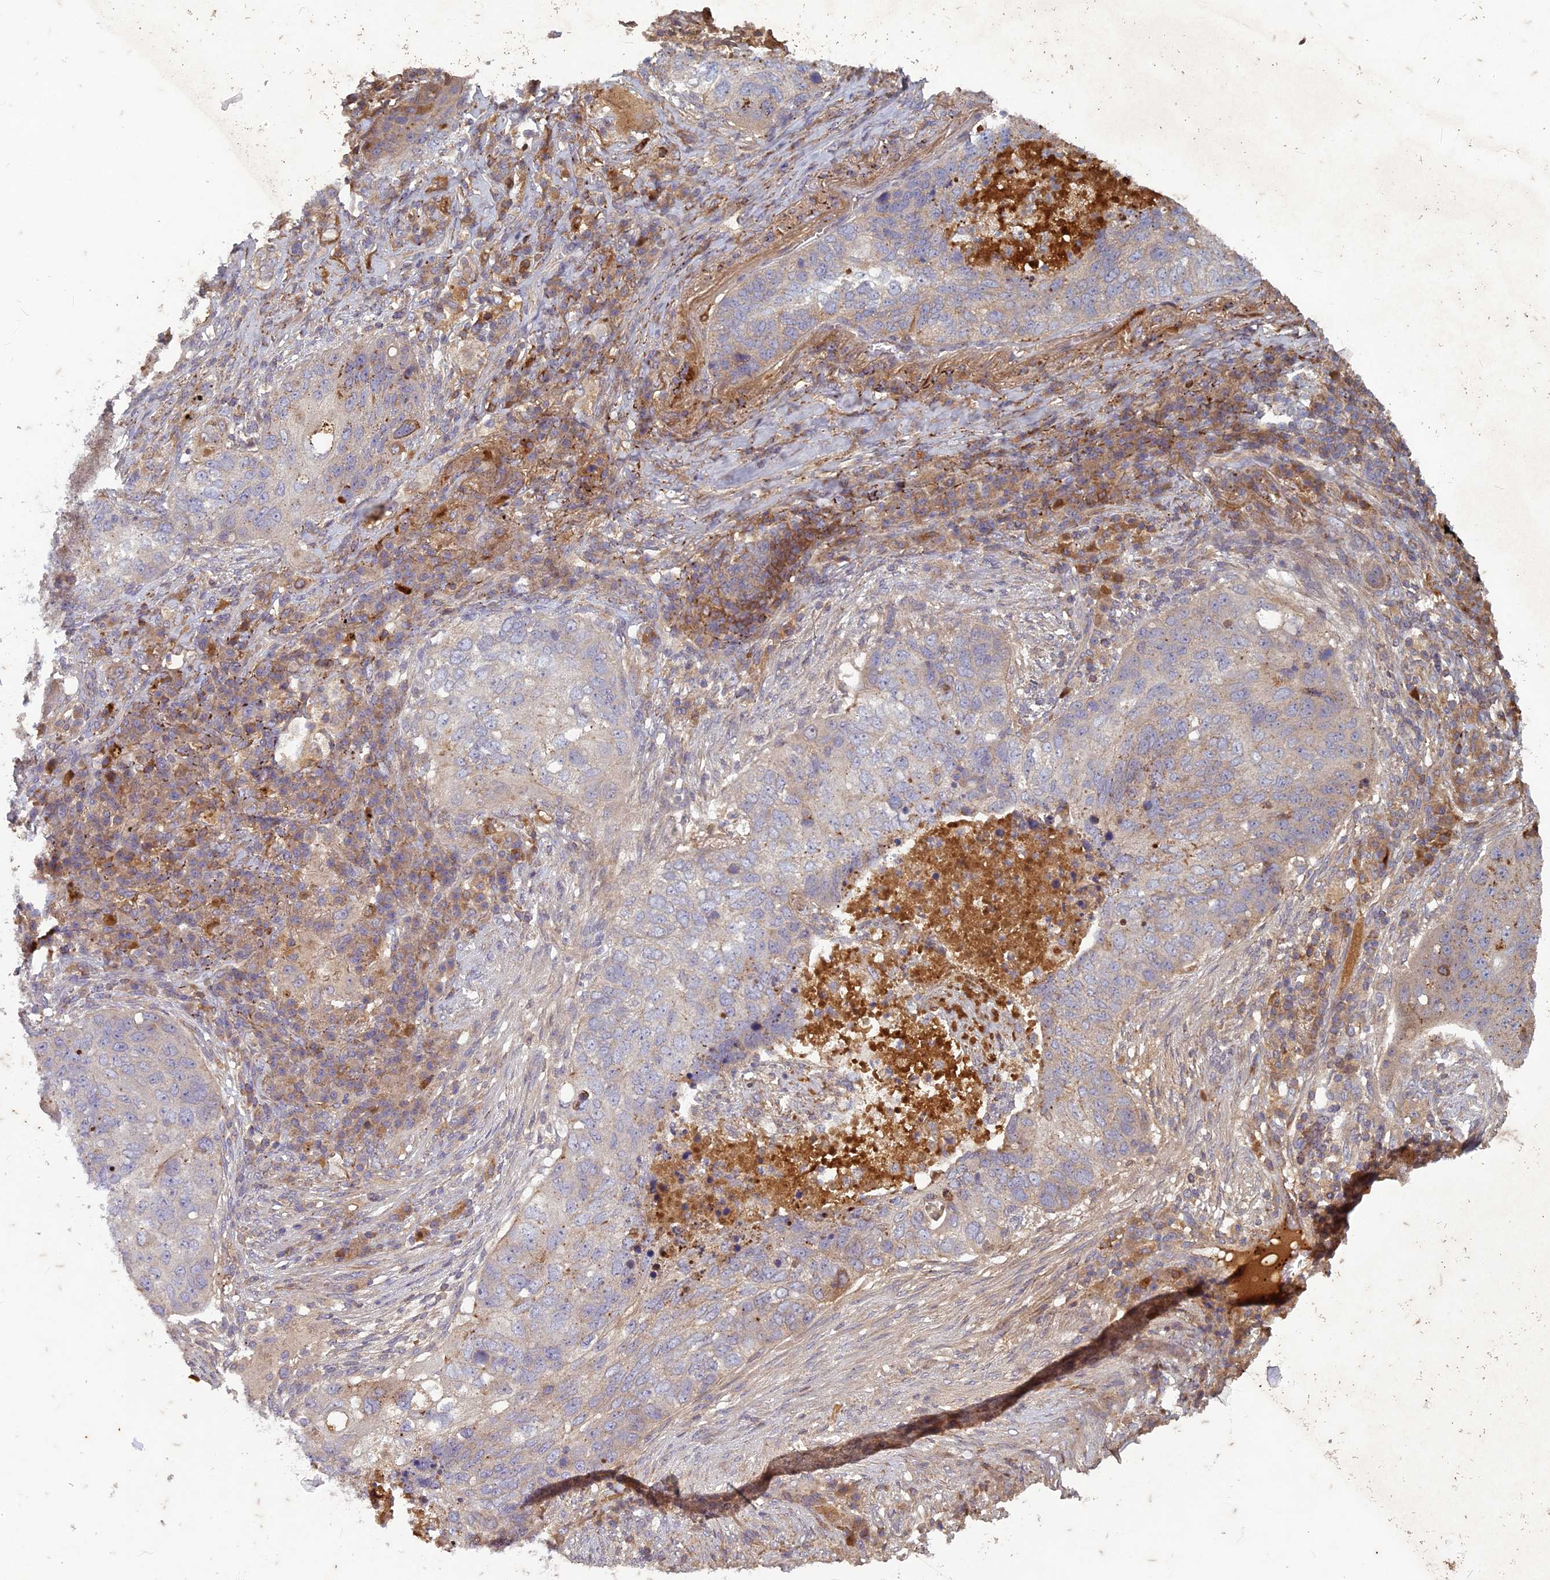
{"staining": {"intensity": "weak", "quantity": "<25%", "location": "cytoplasmic/membranous"}, "tissue": "lung cancer", "cell_type": "Tumor cells", "image_type": "cancer", "snomed": [{"axis": "morphology", "description": "Squamous cell carcinoma, NOS"}, {"axis": "topography", "description": "Lung"}], "caption": "DAB (3,3'-diaminobenzidine) immunohistochemical staining of human lung cancer (squamous cell carcinoma) demonstrates no significant expression in tumor cells. (DAB immunohistochemistry (IHC), high magnification).", "gene": "TCF25", "patient": {"sex": "female", "age": 63}}